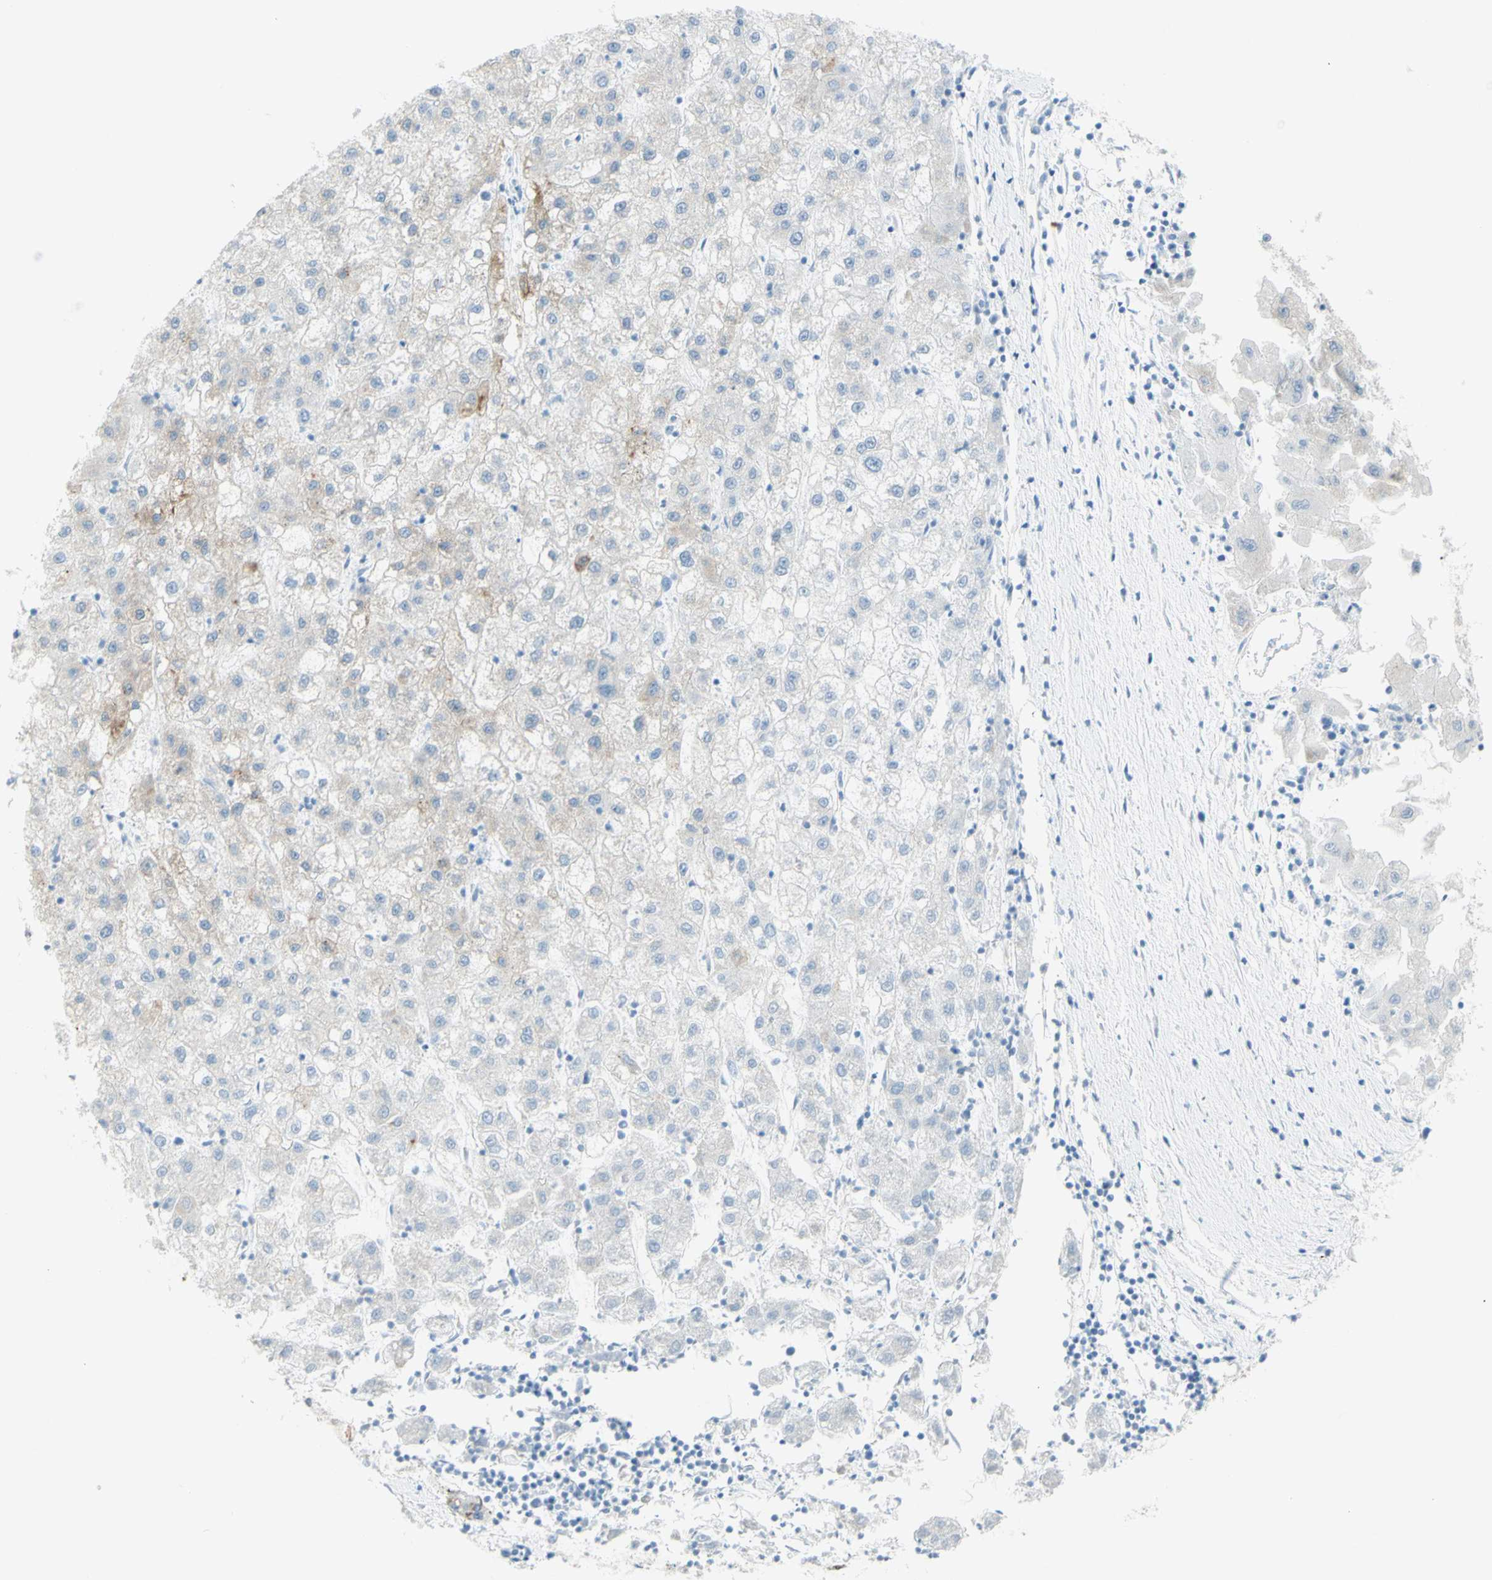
{"staining": {"intensity": "weak", "quantity": "25%-75%", "location": "cytoplasmic/membranous"}, "tissue": "liver cancer", "cell_type": "Tumor cells", "image_type": "cancer", "snomed": [{"axis": "morphology", "description": "Carcinoma, Hepatocellular, NOS"}, {"axis": "topography", "description": "Liver"}], "caption": "Immunohistochemical staining of human liver hepatocellular carcinoma reveals low levels of weak cytoplasmic/membranous expression in about 25%-75% of tumor cells.", "gene": "LETM1", "patient": {"sex": "male", "age": 72}}